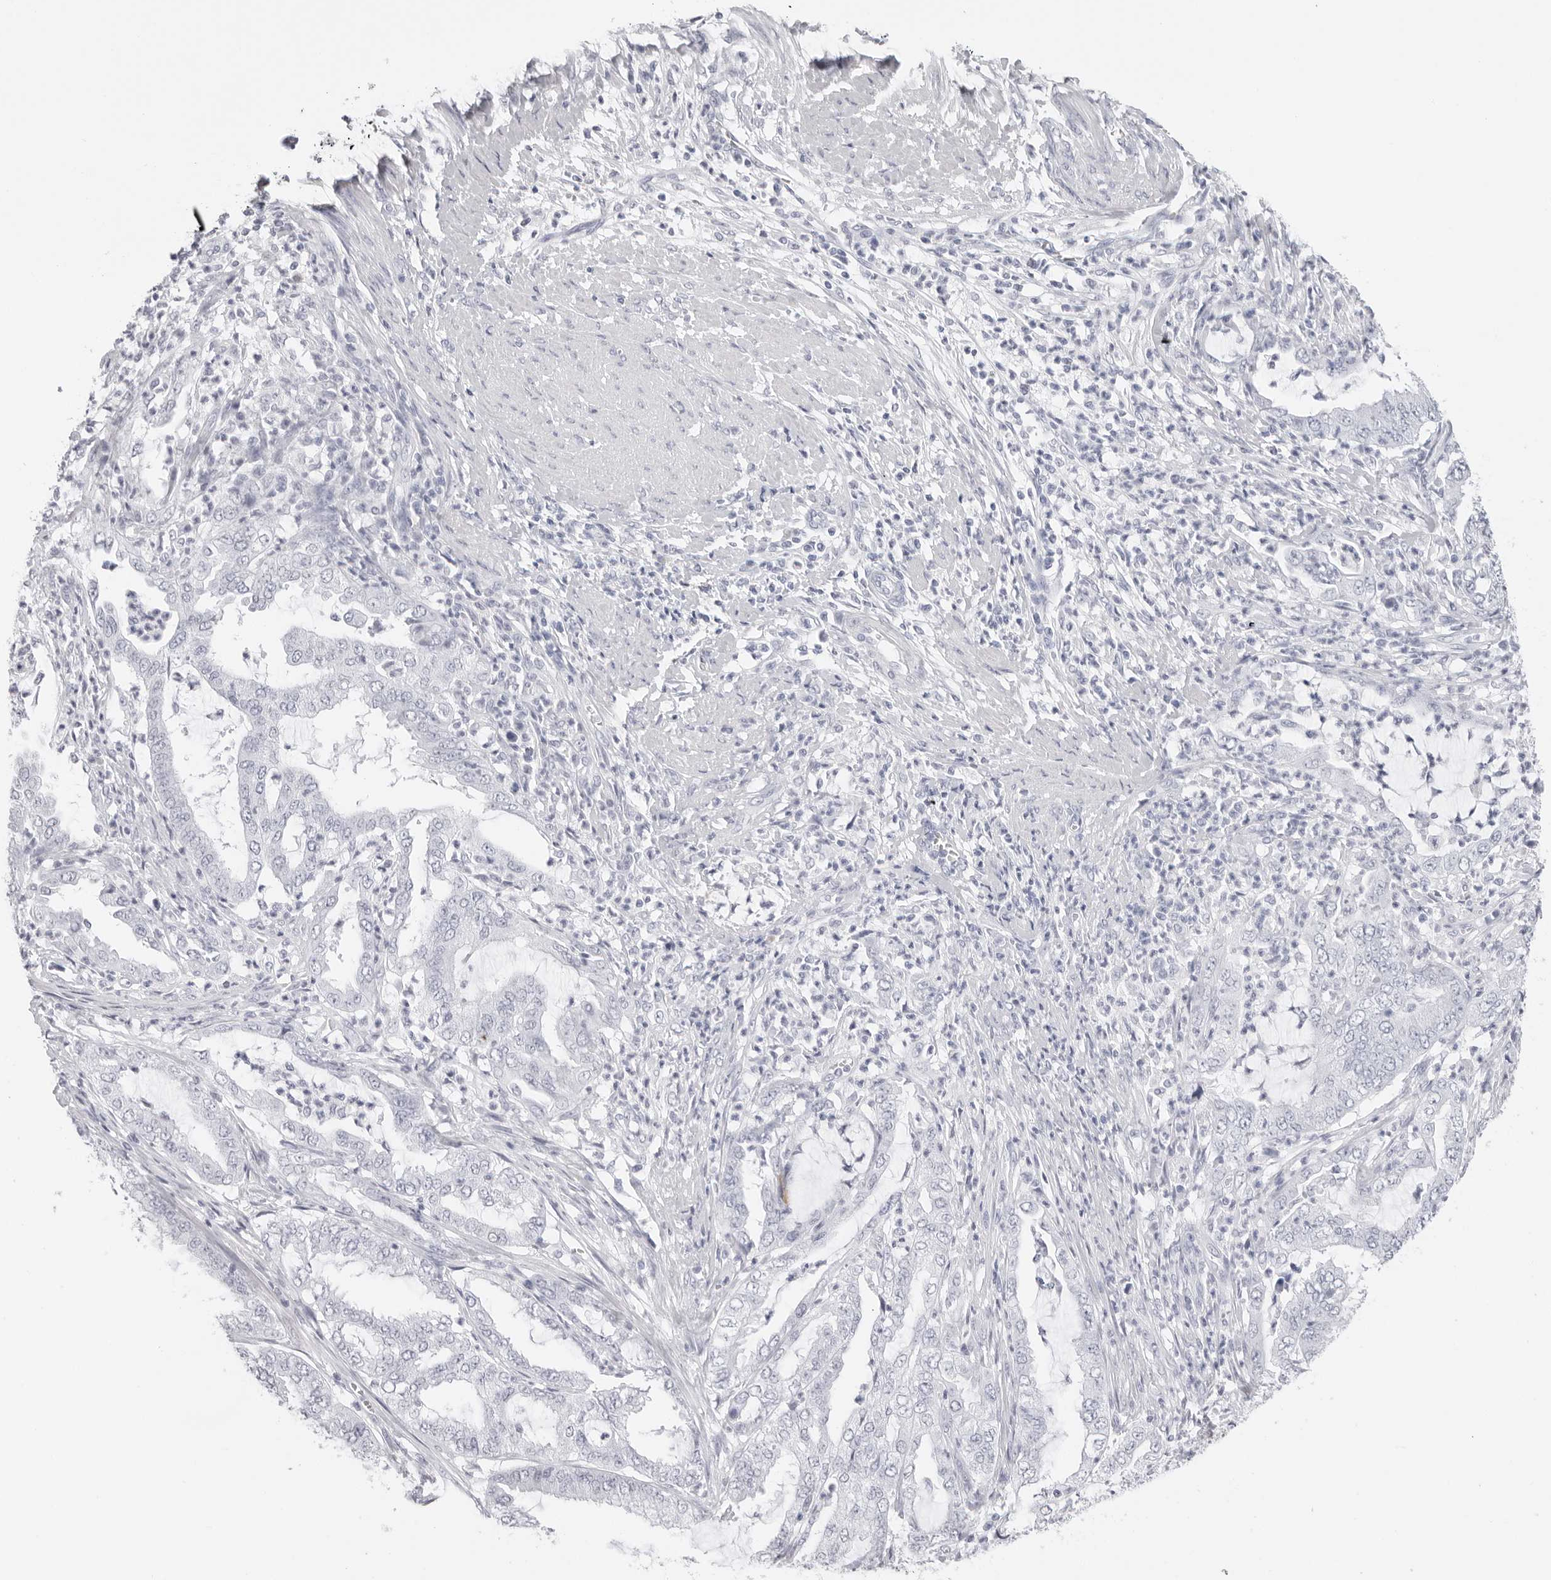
{"staining": {"intensity": "negative", "quantity": "none", "location": "none"}, "tissue": "endometrial cancer", "cell_type": "Tumor cells", "image_type": "cancer", "snomed": [{"axis": "morphology", "description": "Adenocarcinoma, NOS"}, {"axis": "topography", "description": "Endometrium"}], "caption": "Human endometrial cancer (adenocarcinoma) stained for a protein using immunohistochemistry (IHC) exhibits no expression in tumor cells.", "gene": "CST5", "patient": {"sex": "female", "age": 51}}